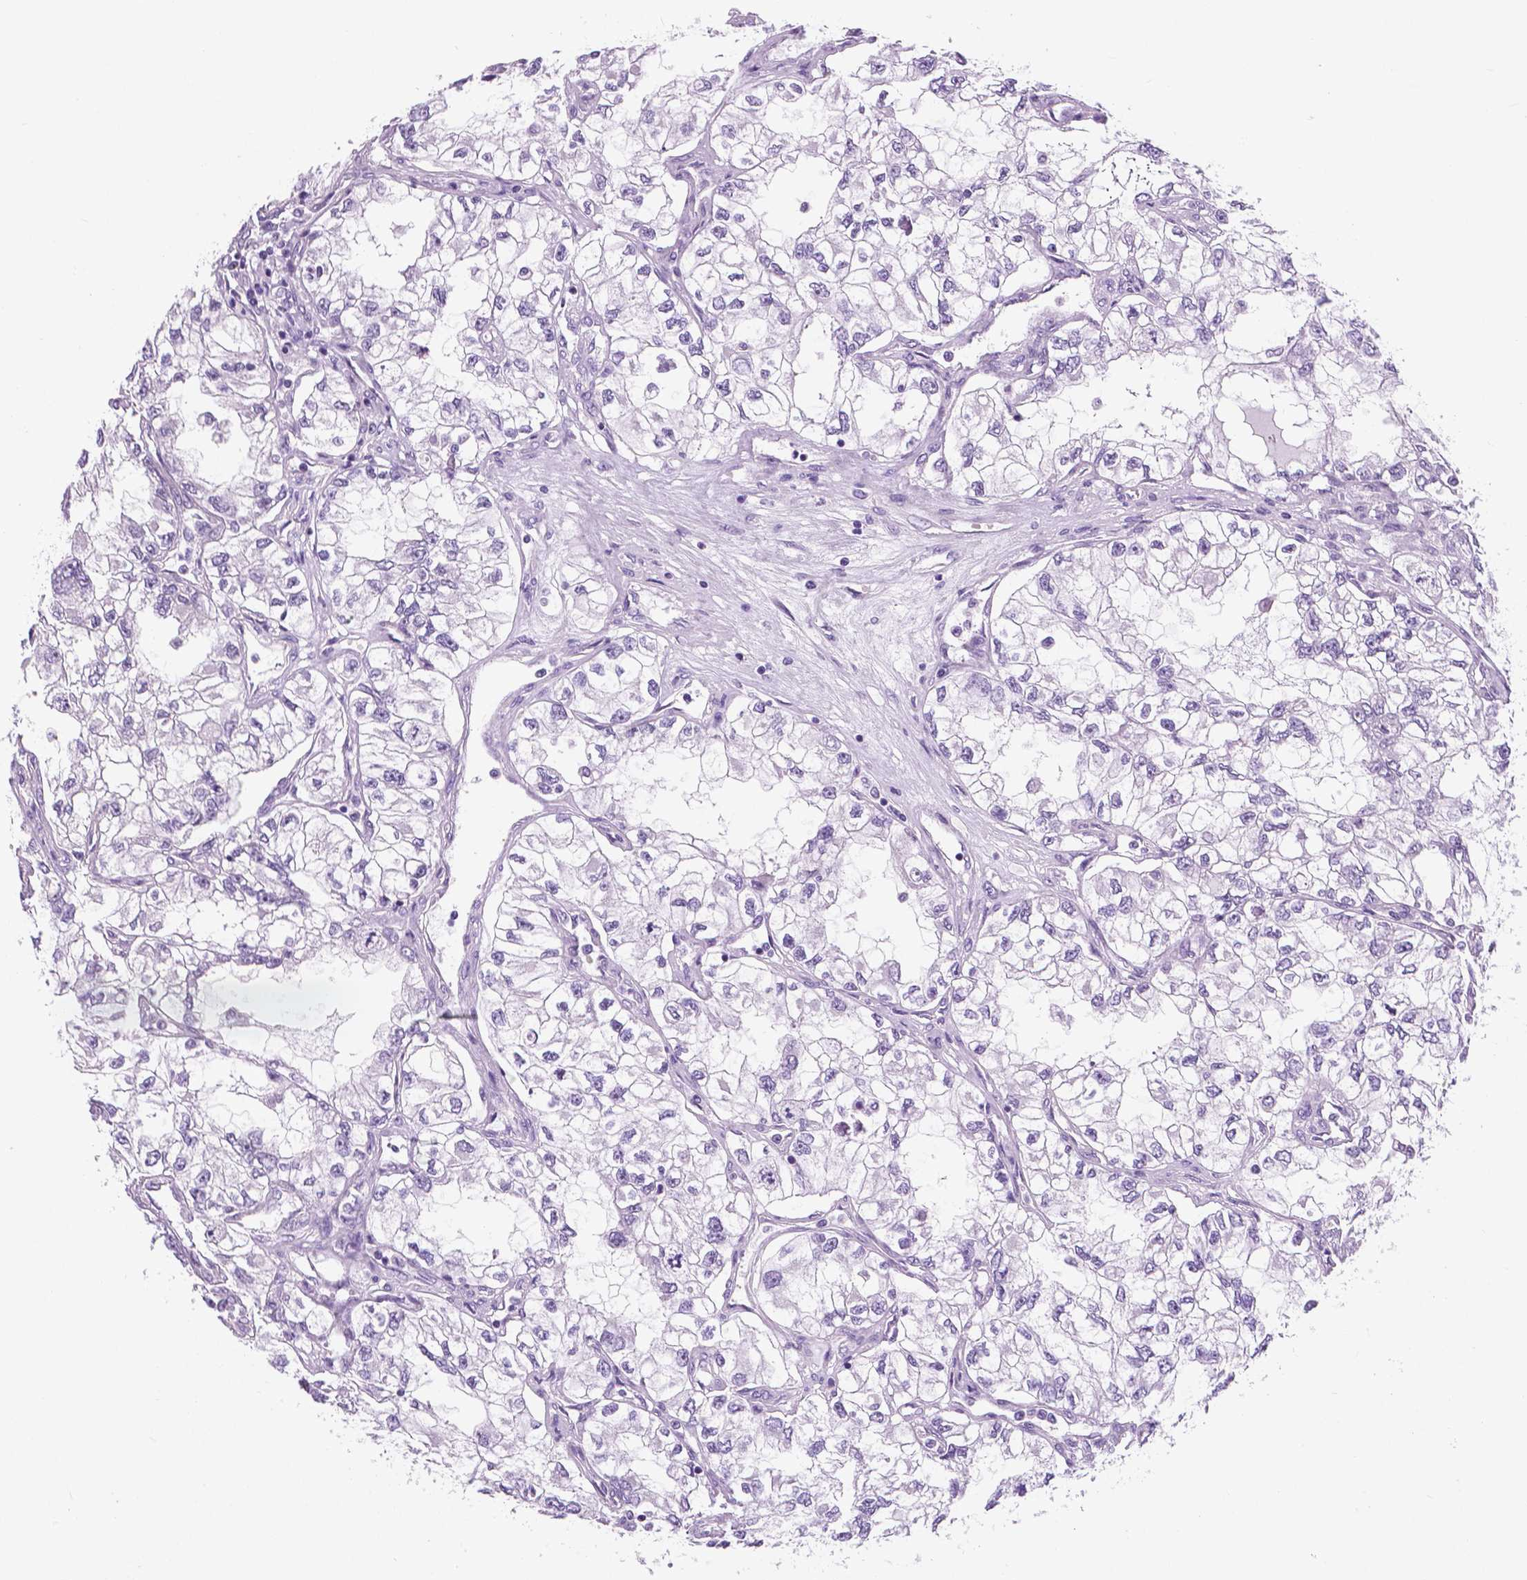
{"staining": {"intensity": "negative", "quantity": "none", "location": "none"}, "tissue": "renal cancer", "cell_type": "Tumor cells", "image_type": "cancer", "snomed": [{"axis": "morphology", "description": "Adenocarcinoma, NOS"}, {"axis": "topography", "description": "Kidney"}], "caption": "Human adenocarcinoma (renal) stained for a protein using immunohistochemistry displays no positivity in tumor cells.", "gene": "TP53TG5", "patient": {"sex": "female", "age": 59}}